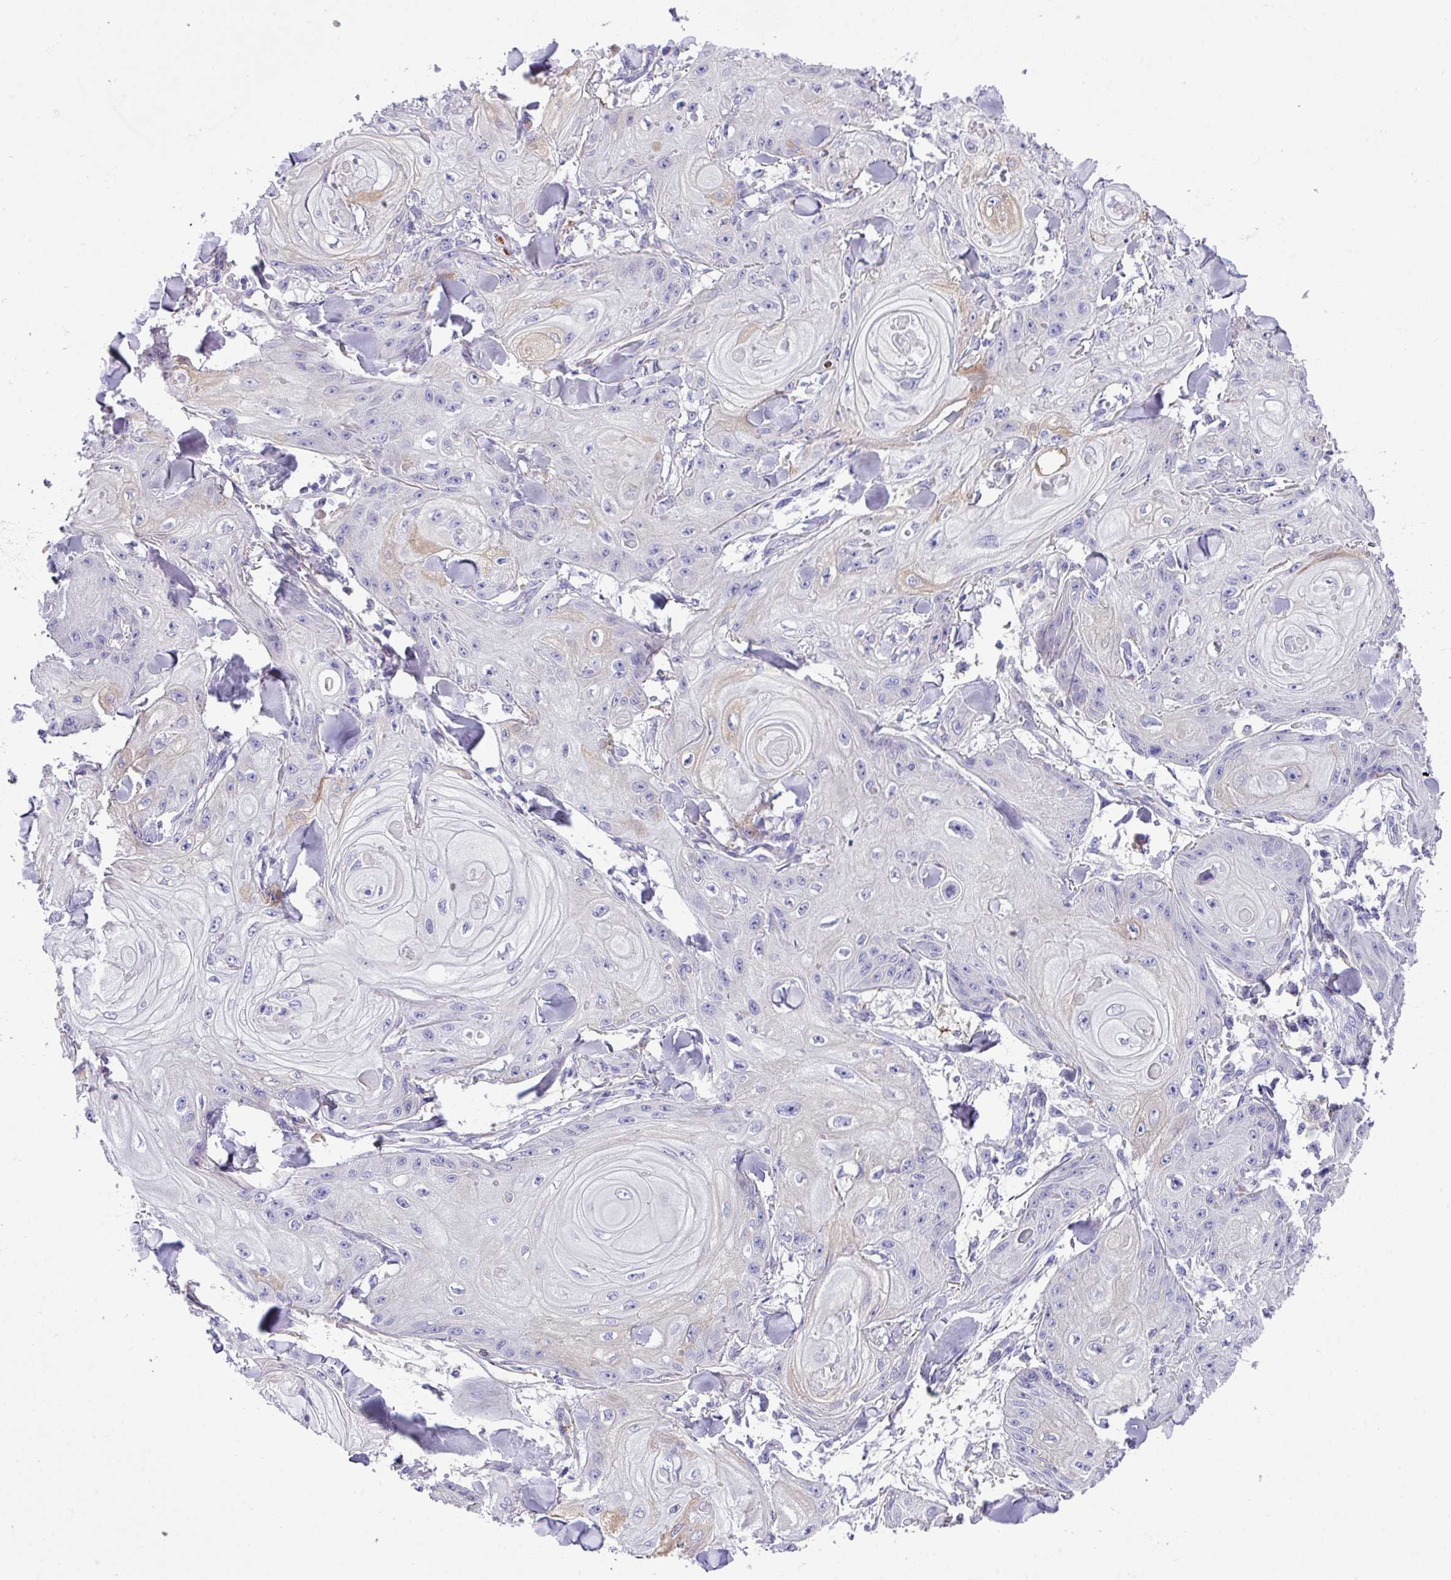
{"staining": {"intensity": "negative", "quantity": "none", "location": "none"}, "tissue": "skin cancer", "cell_type": "Tumor cells", "image_type": "cancer", "snomed": [{"axis": "morphology", "description": "Squamous cell carcinoma, NOS"}, {"axis": "topography", "description": "Skin"}], "caption": "Histopathology image shows no protein staining in tumor cells of skin cancer (squamous cell carcinoma) tissue. (DAB (3,3'-diaminobenzidine) immunohistochemistry (IHC) visualized using brightfield microscopy, high magnification).", "gene": "DNAL1", "patient": {"sex": "male", "age": 74}}